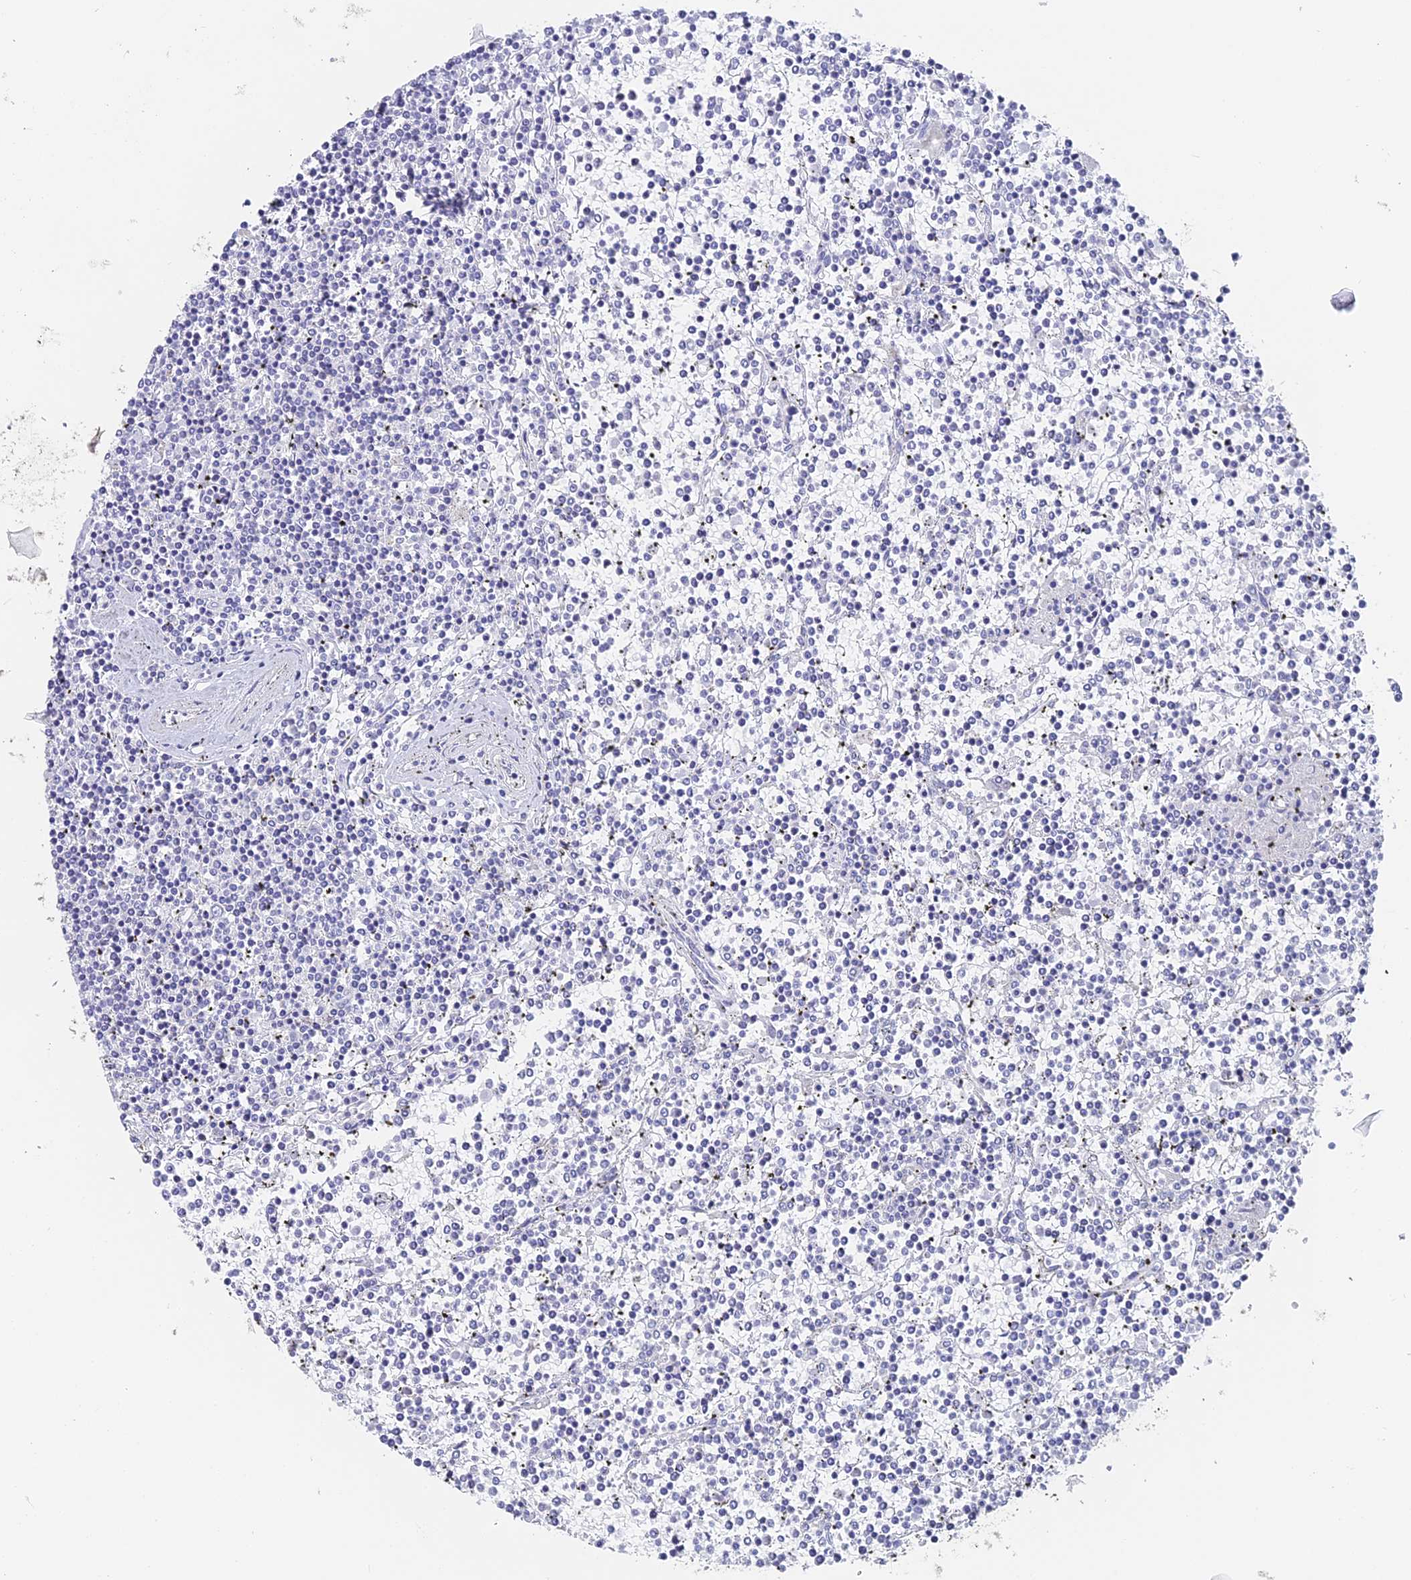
{"staining": {"intensity": "negative", "quantity": "none", "location": "none"}, "tissue": "lymphoma", "cell_type": "Tumor cells", "image_type": "cancer", "snomed": [{"axis": "morphology", "description": "Malignant lymphoma, non-Hodgkin's type, Low grade"}, {"axis": "topography", "description": "Spleen"}], "caption": "The image exhibits no significant positivity in tumor cells of lymphoma.", "gene": "GJA1", "patient": {"sex": "female", "age": 19}}